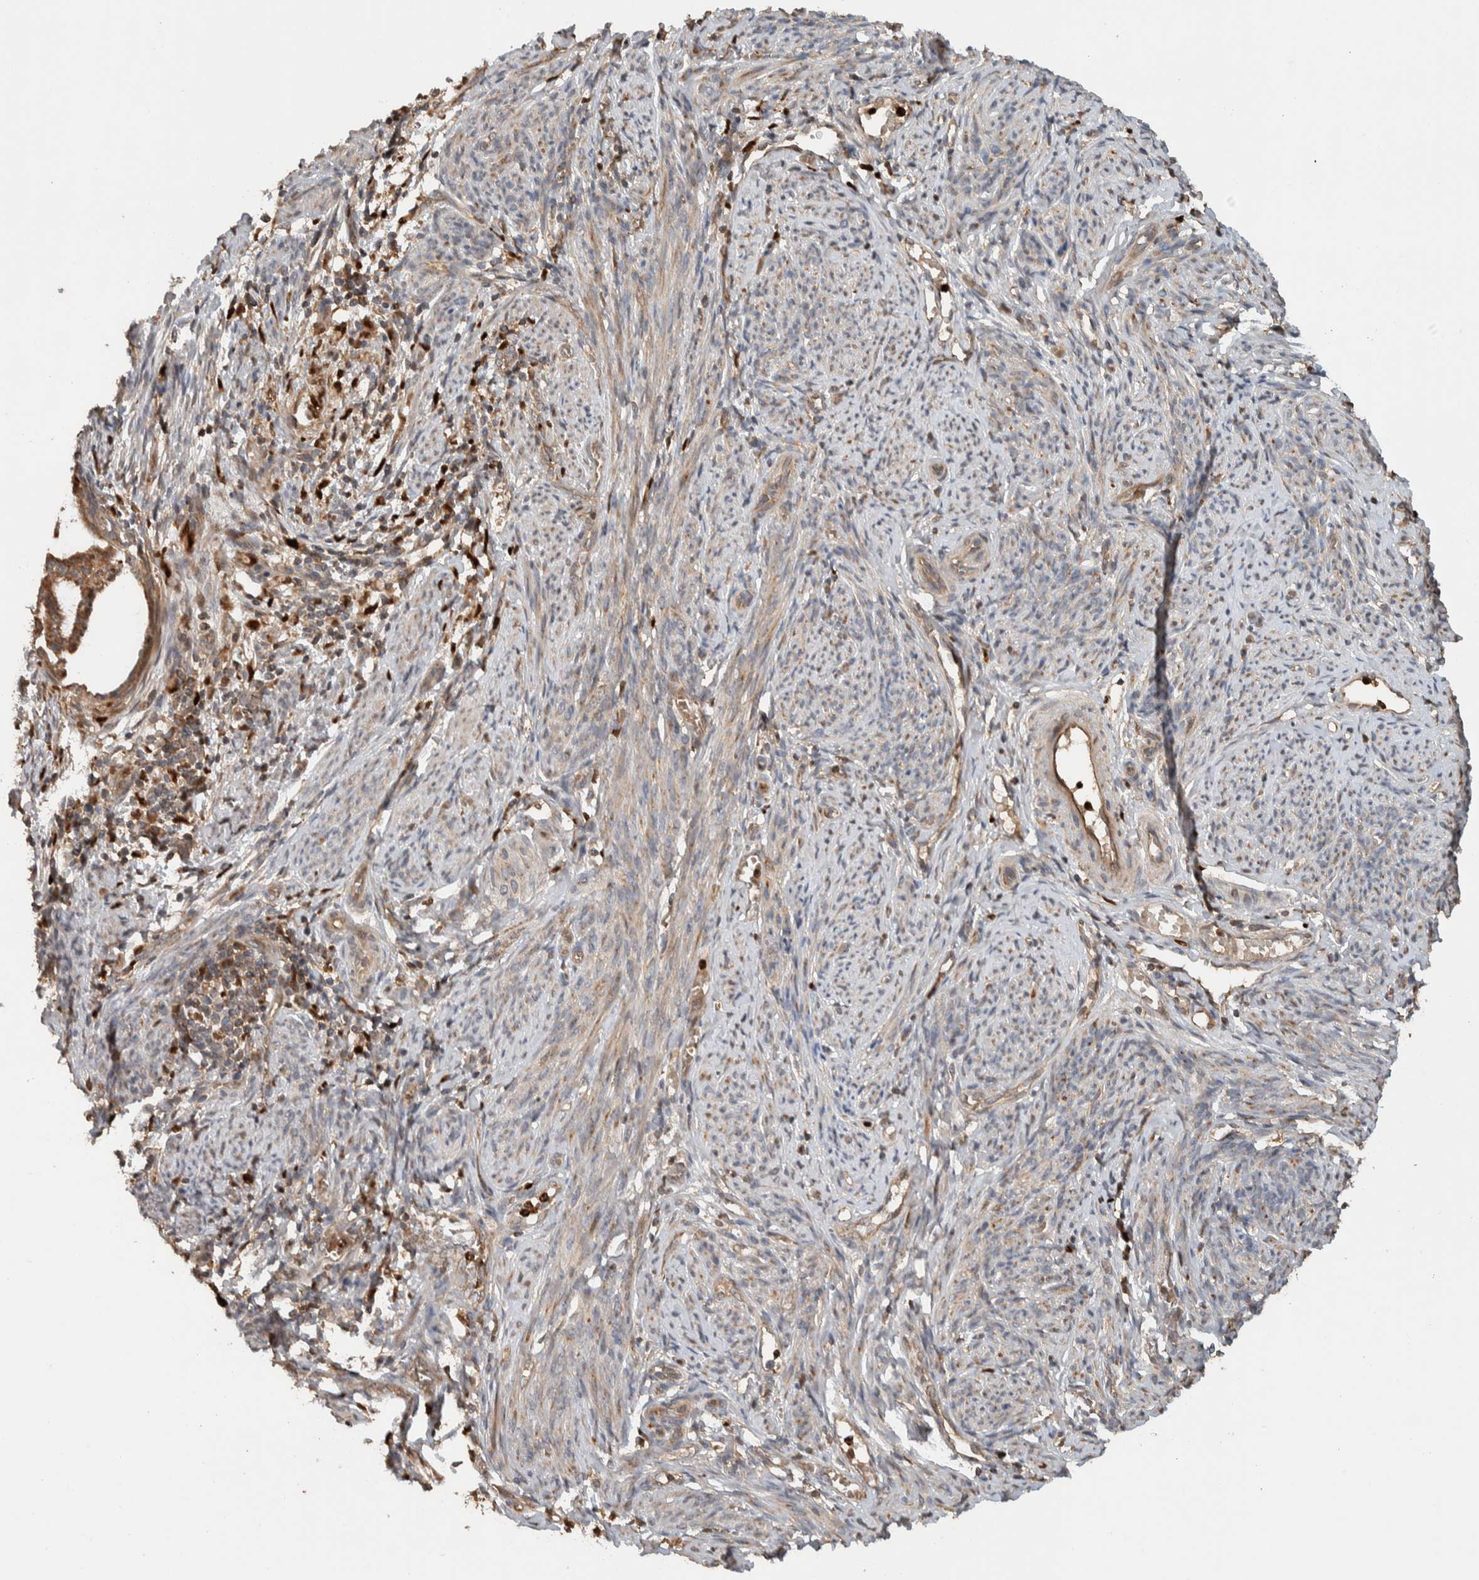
{"staining": {"intensity": "moderate", "quantity": ">75%", "location": "cytoplasmic/membranous"}, "tissue": "endometrial cancer", "cell_type": "Tumor cells", "image_type": "cancer", "snomed": [{"axis": "morphology", "description": "Adenocarcinoma, NOS"}, {"axis": "topography", "description": "Endometrium"}], "caption": "The photomicrograph reveals staining of adenocarcinoma (endometrial), revealing moderate cytoplasmic/membranous protein staining (brown color) within tumor cells. (Stains: DAB (3,3'-diaminobenzidine) in brown, nuclei in blue, Microscopy: brightfield microscopy at high magnification).", "gene": "VPS53", "patient": {"sex": "female", "age": 58}}